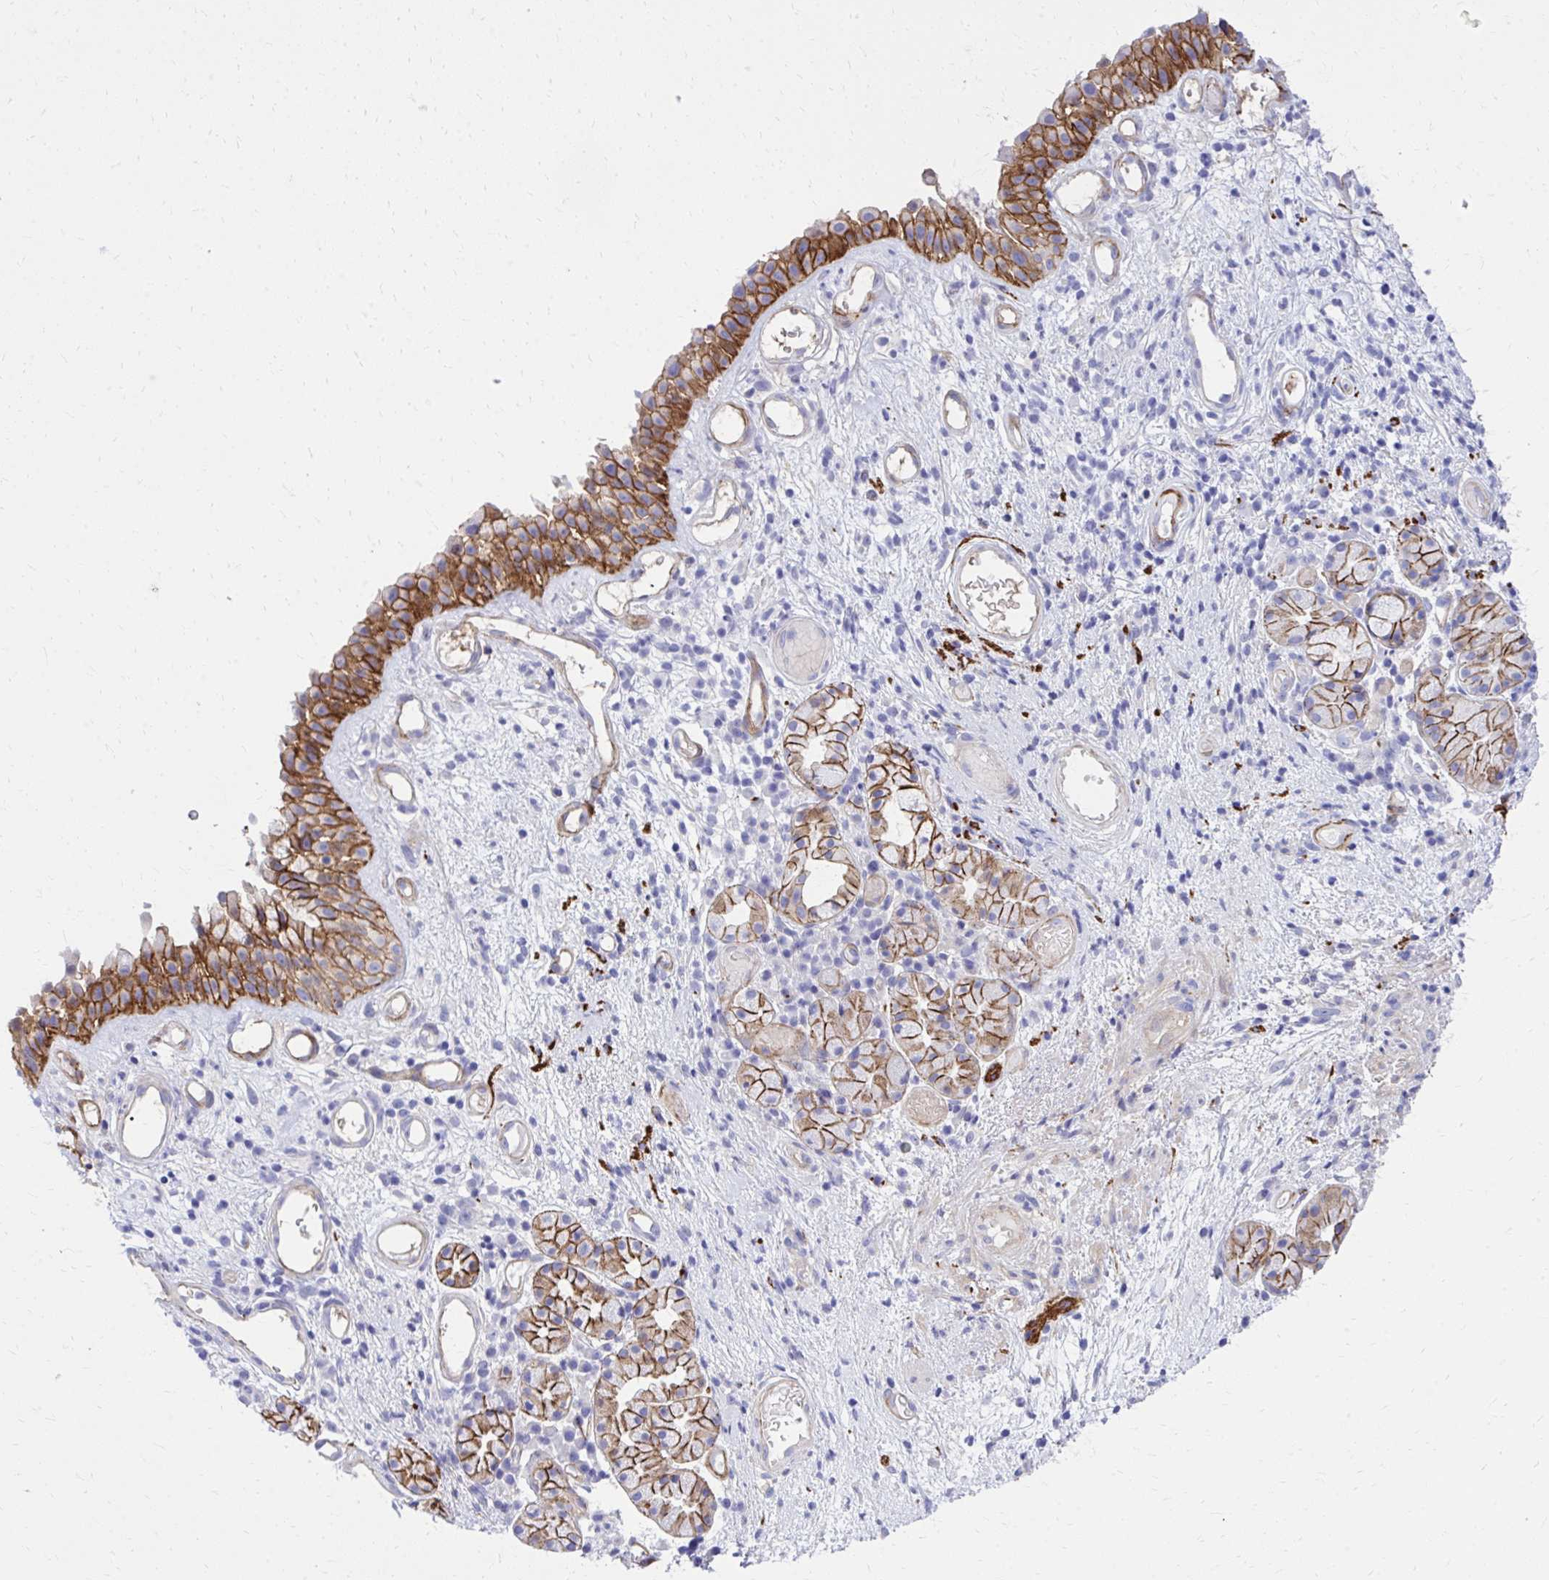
{"staining": {"intensity": "strong", "quantity": ">75%", "location": "cytoplasmic/membranous"}, "tissue": "nasopharynx", "cell_type": "Respiratory epithelial cells", "image_type": "normal", "snomed": [{"axis": "morphology", "description": "Normal tissue, NOS"}, {"axis": "morphology", "description": "Inflammation, NOS"}, {"axis": "topography", "description": "Nasopharynx"}], "caption": "Strong cytoplasmic/membranous staining for a protein is appreciated in about >75% of respiratory epithelial cells of benign nasopharynx using immunohistochemistry.", "gene": "EPB41L1", "patient": {"sex": "male", "age": 54}}